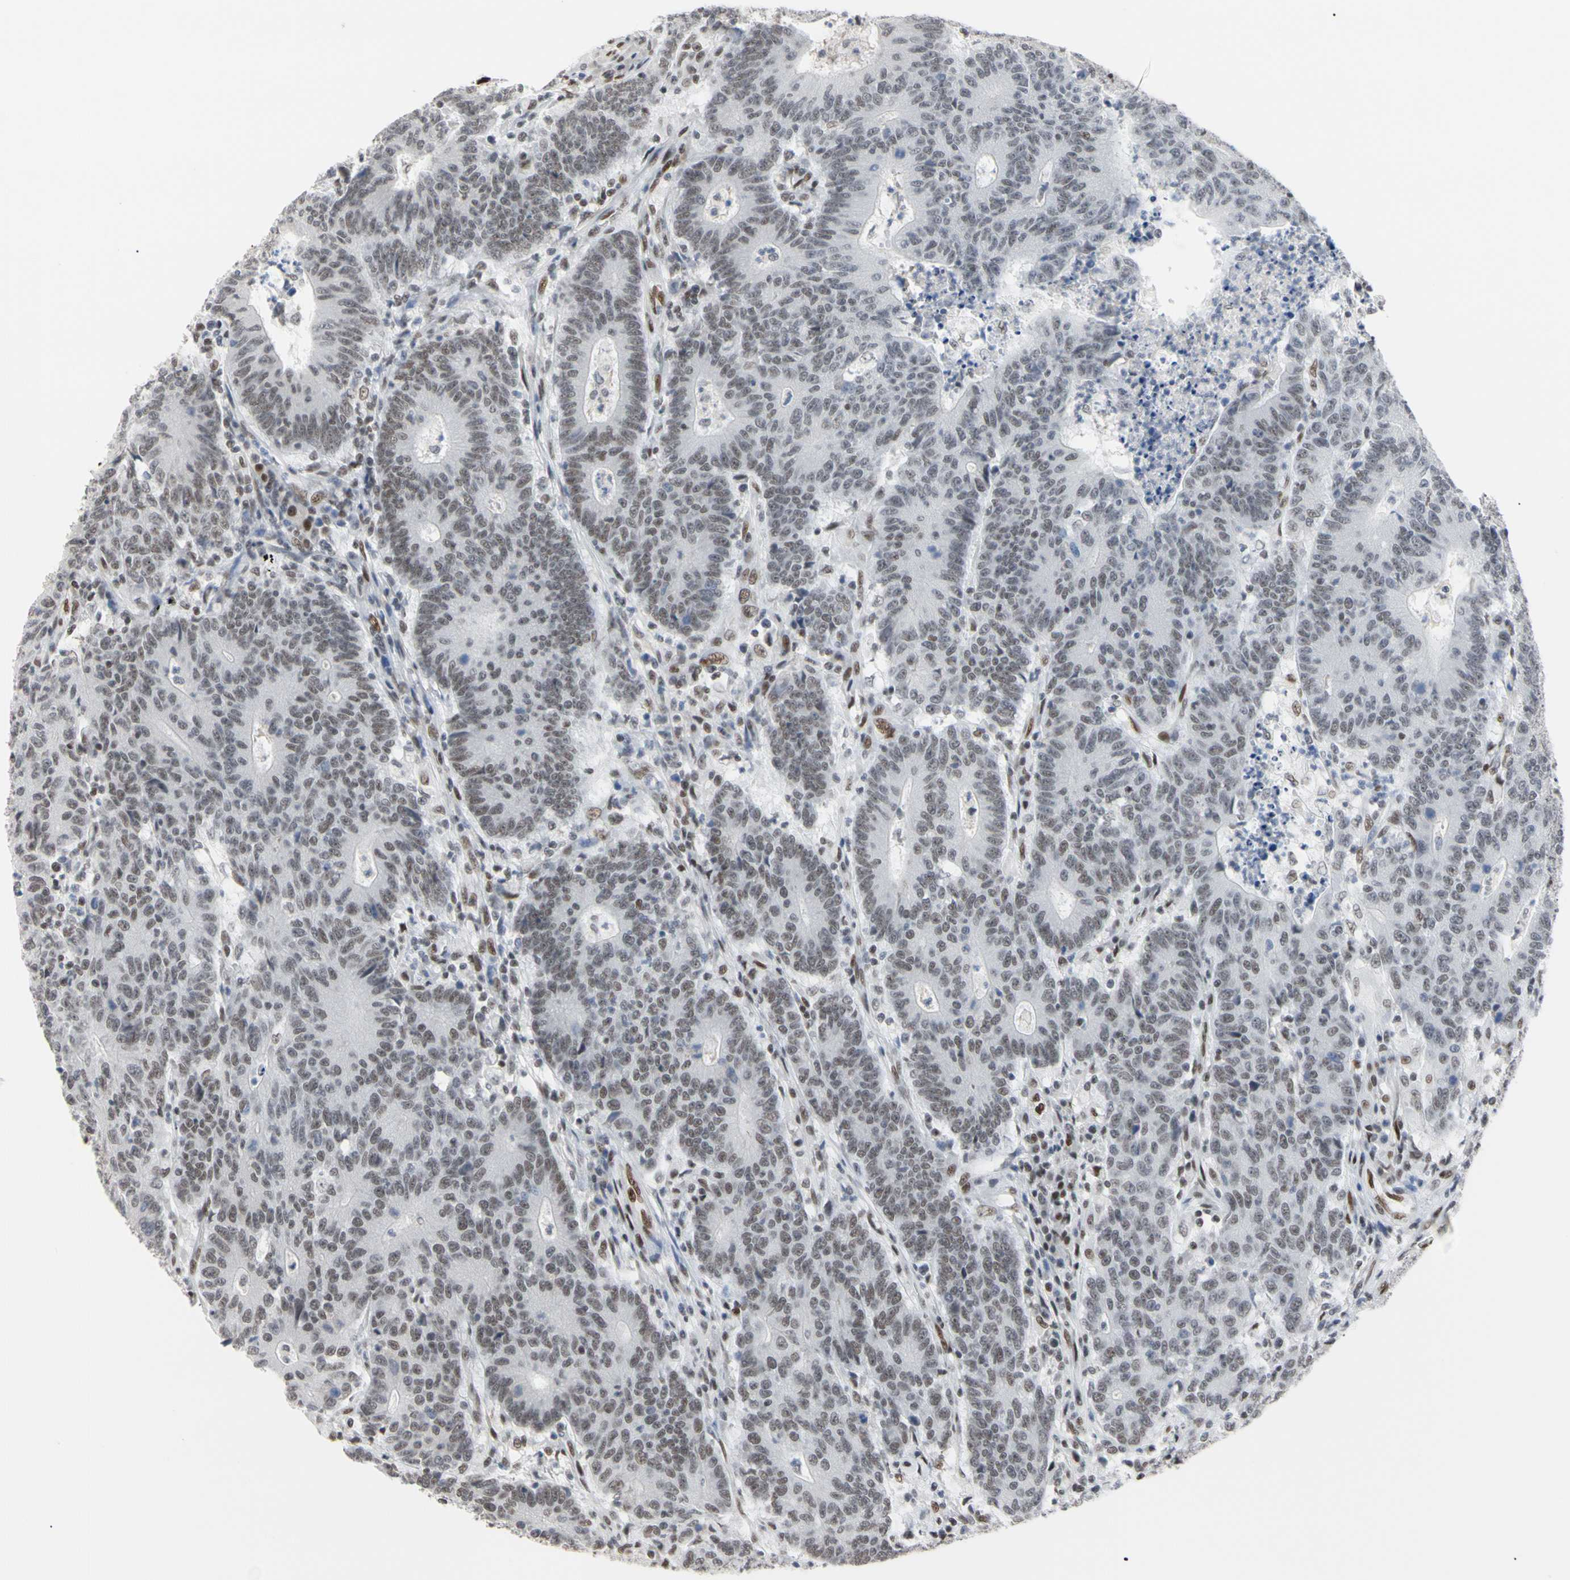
{"staining": {"intensity": "weak", "quantity": "25%-75%", "location": "nuclear"}, "tissue": "colorectal cancer", "cell_type": "Tumor cells", "image_type": "cancer", "snomed": [{"axis": "morphology", "description": "Normal tissue, NOS"}, {"axis": "morphology", "description": "Adenocarcinoma, NOS"}, {"axis": "topography", "description": "Colon"}], "caption": "Adenocarcinoma (colorectal) stained with DAB (3,3'-diaminobenzidine) immunohistochemistry (IHC) reveals low levels of weak nuclear expression in about 25%-75% of tumor cells. The staining is performed using DAB (3,3'-diaminobenzidine) brown chromogen to label protein expression. The nuclei are counter-stained blue using hematoxylin.", "gene": "FAM98B", "patient": {"sex": "female", "age": 75}}